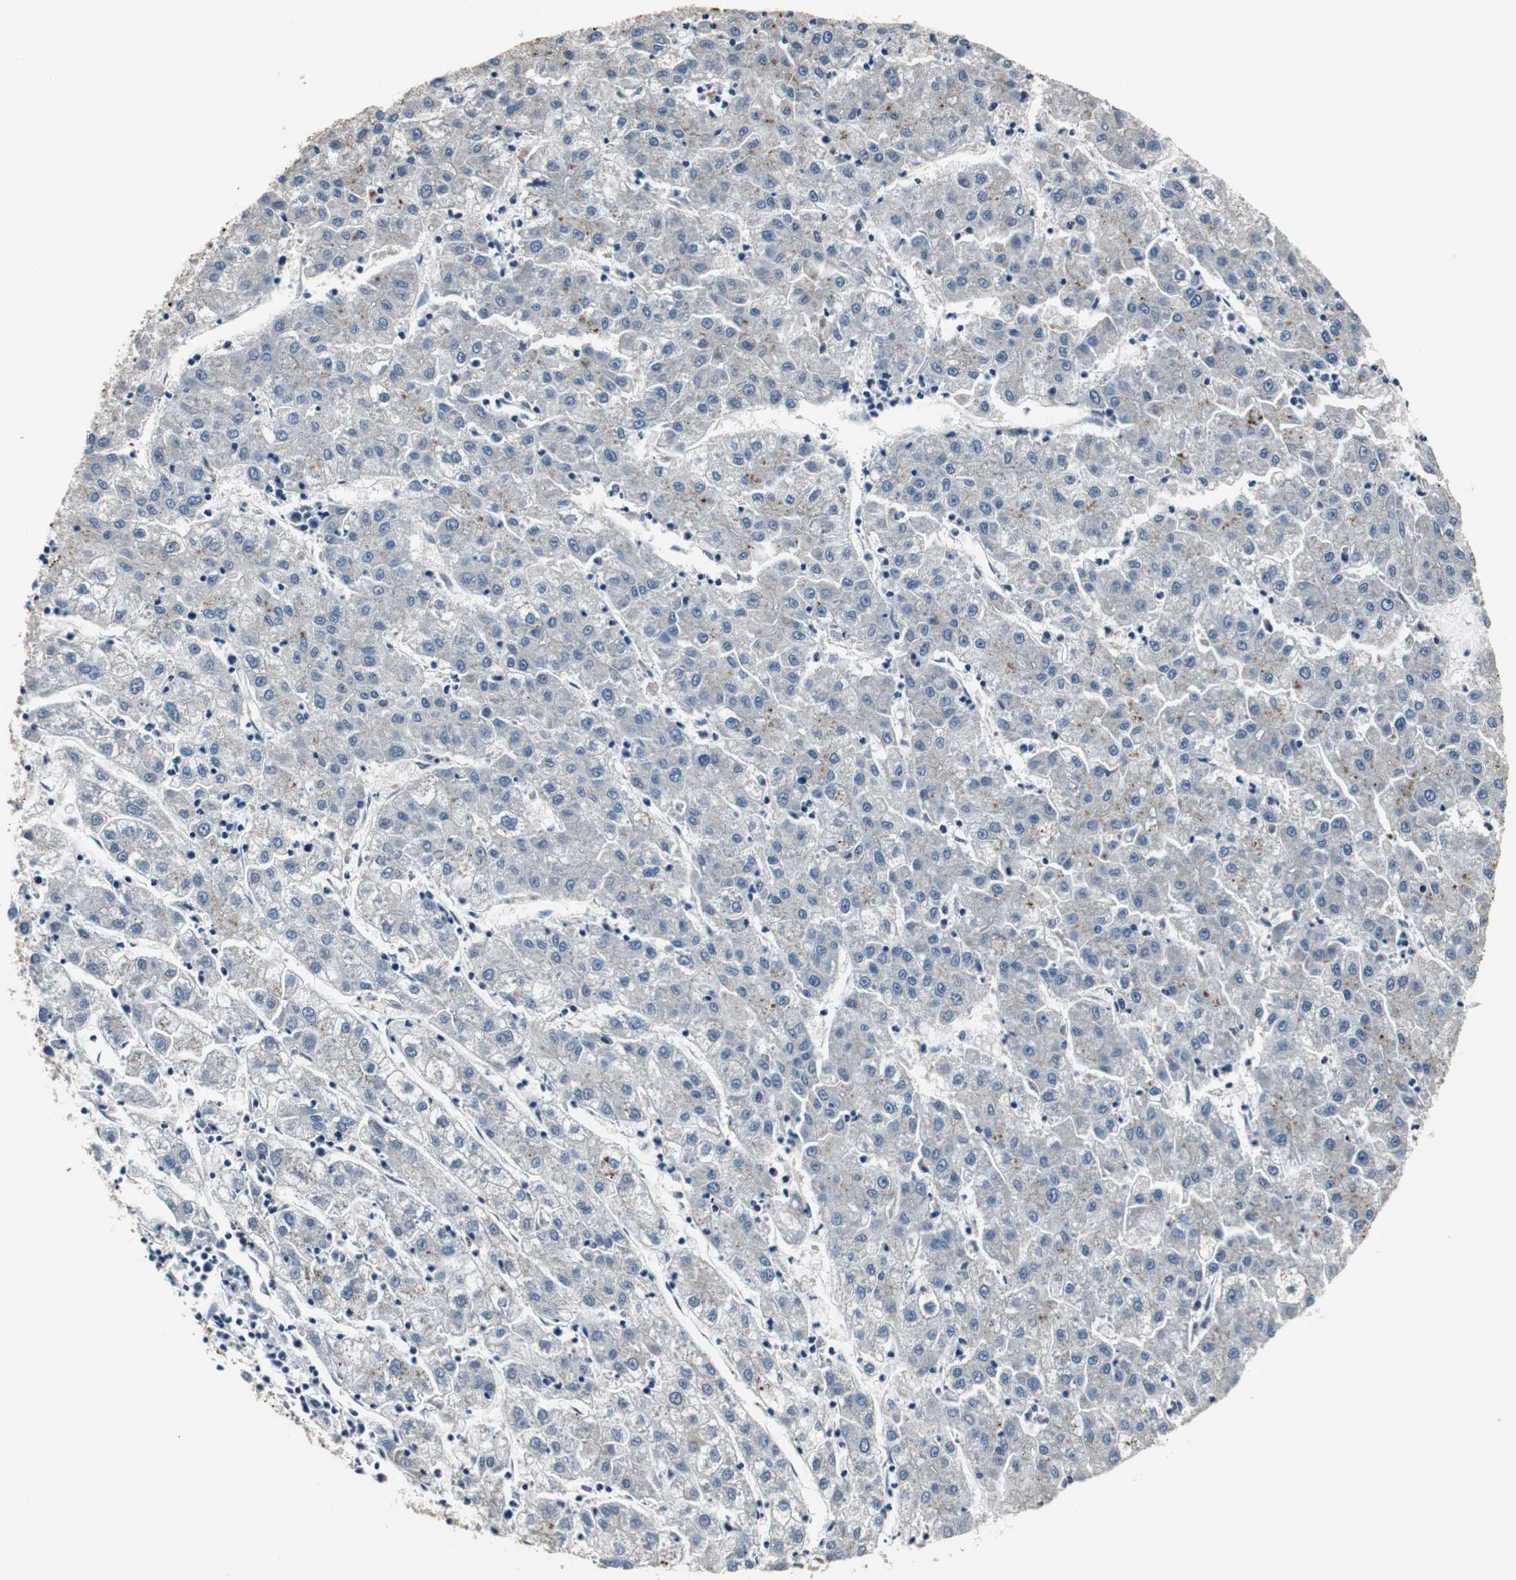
{"staining": {"intensity": "moderate", "quantity": "<25%", "location": "cytoplasmic/membranous"}, "tissue": "liver cancer", "cell_type": "Tumor cells", "image_type": "cancer", "snomed": [{"axis": "morphology", "description": "Carcinoma, Hepatocellular, NOS"}, {"axis": "topography", "description": "Liver"}], "caption": "Hepatocellular carcinoma (liver) stained with a brown dye displays moderate cytoplasmic/membranous positive expression in approximately <25% of tumor cells.", "gene": "PCYT1B", "patient": {"sex": "male", "age": 72}}